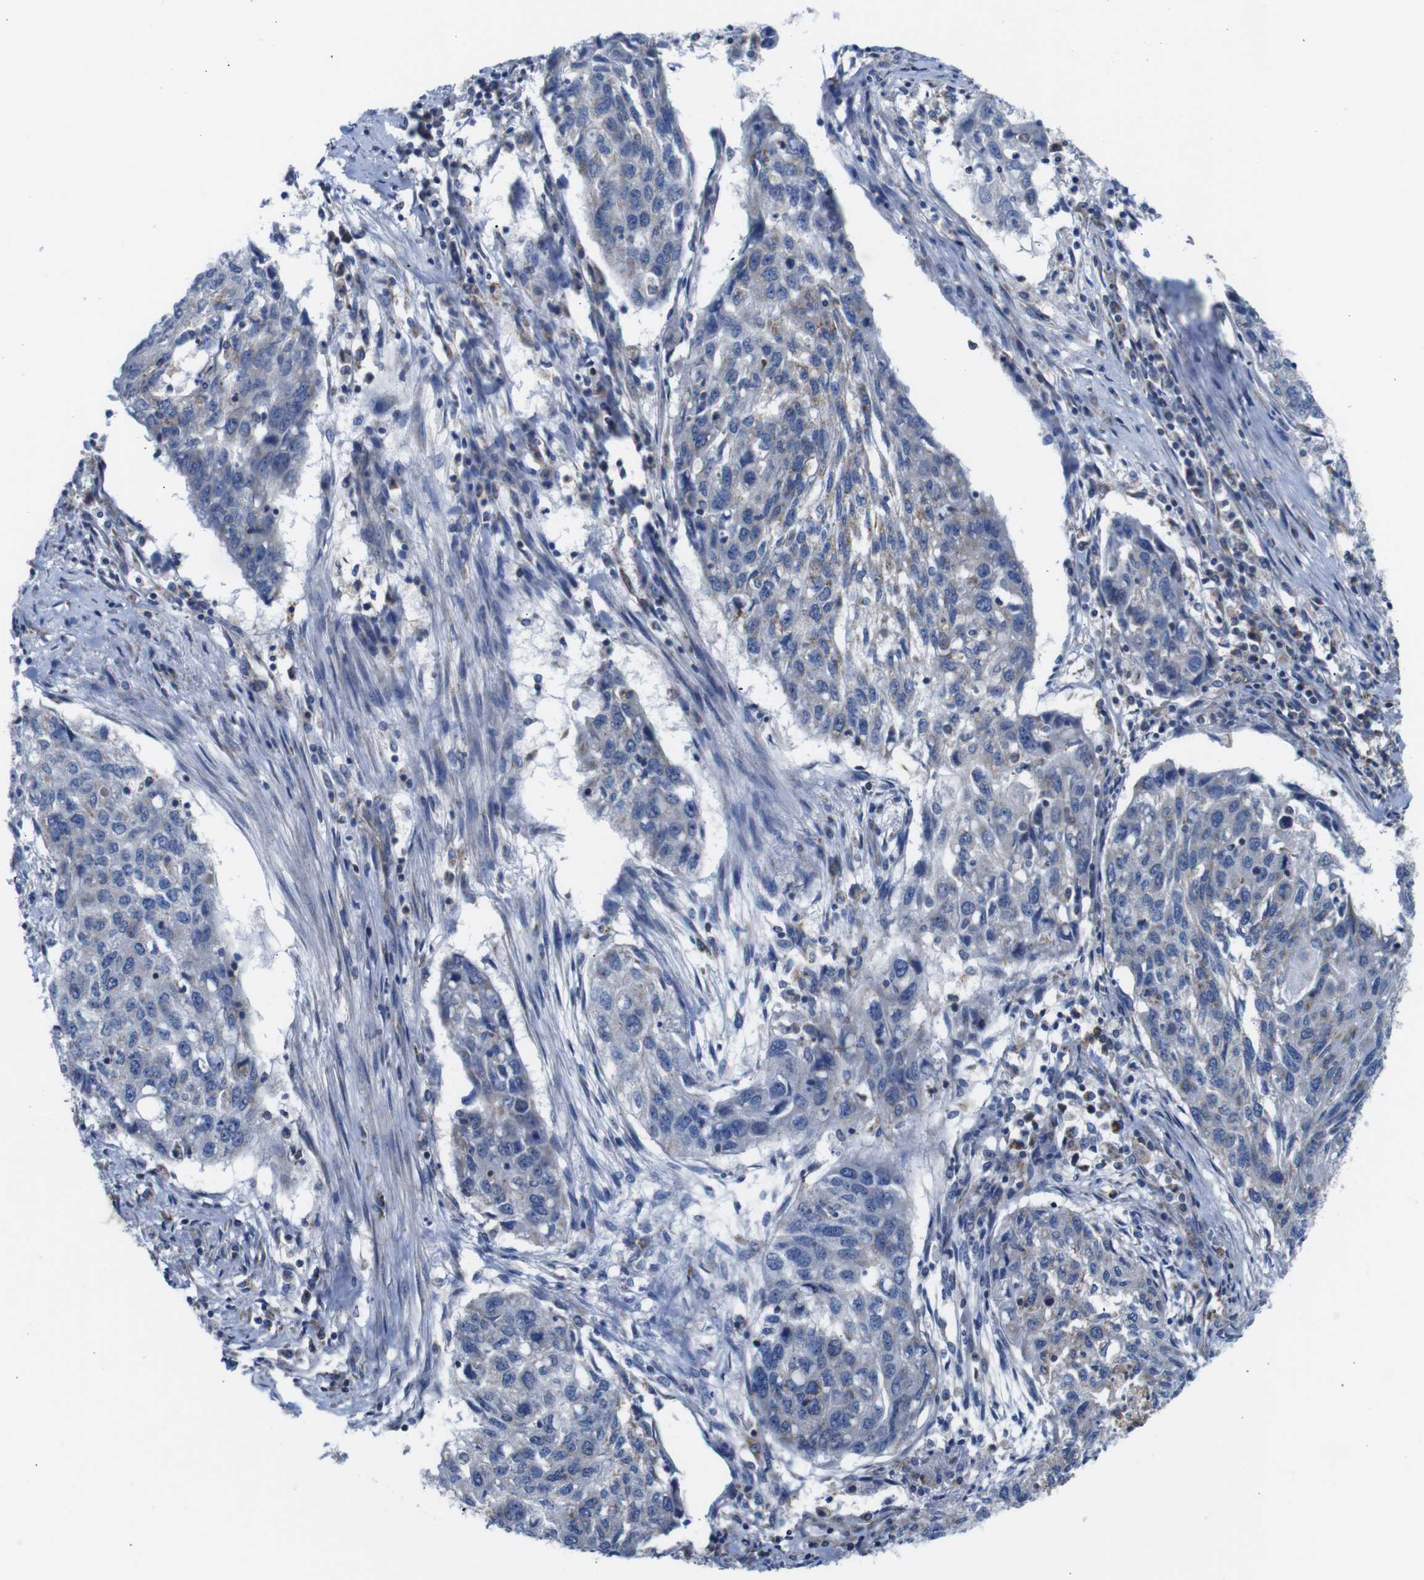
{"staining": {"intensity": "moderate", "quantity": "<25%", "location": "cytoplasmic/membranous"}, "tissue": "lung cancer", "cell_type": "Tumor cells", "image_type": "cancer", "snomed": [{"axis": "morphology", "description": "Squamous cell carcinoma, NOS"}, {"axis": "topography", "description": "Lung"}], "caption": "A brown stain shows moderate cytoplasmic/membranous positivity of a protein in human lung cancer tumor cells.", "gene": "PDCD1LG2", "patient": {"sex": "female", "age": 63}}